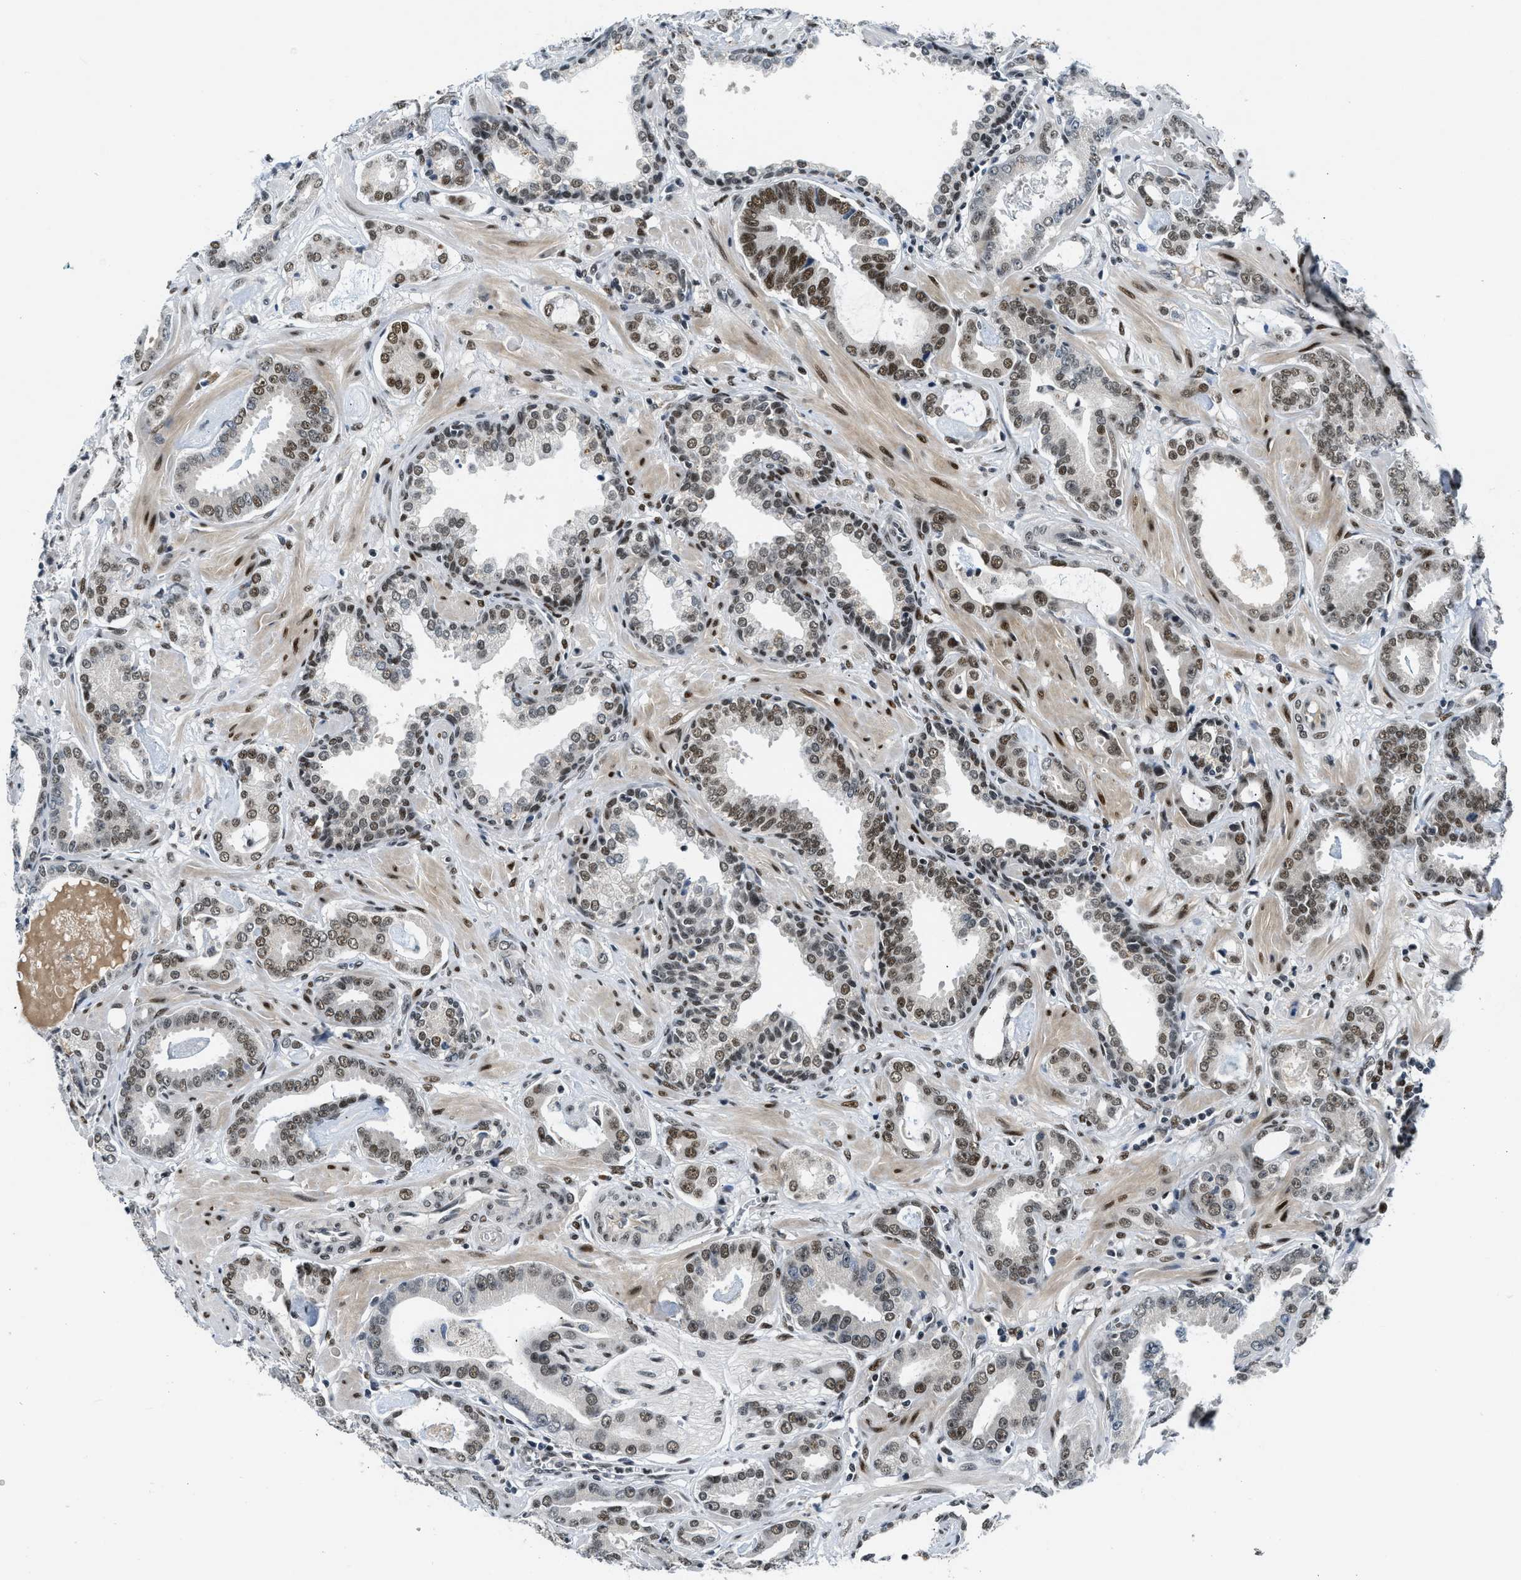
{"staining": {"intensity": "moderate", "quantity": ">75%", "location": "nuclear"}, "tissue": "prostate cancer", "cell_type": "Tumor cells", "image_type": "cancer", "snomed": [{"axis": "morphology", "description": "Adenocarcinoma, Low grade"}, {"axis": "topography", "description": "Prostate"}], "caption": "IHC (DAB (3,3'-diaminobenzidine)) staining of prostate cancer (low-grade adenocarcinoma) demonstrates moderate nuclear protein positivity in about >75% of tumor cells.", "gene": "NCOA1", "patient": {"sex": "male", "age": 53}}